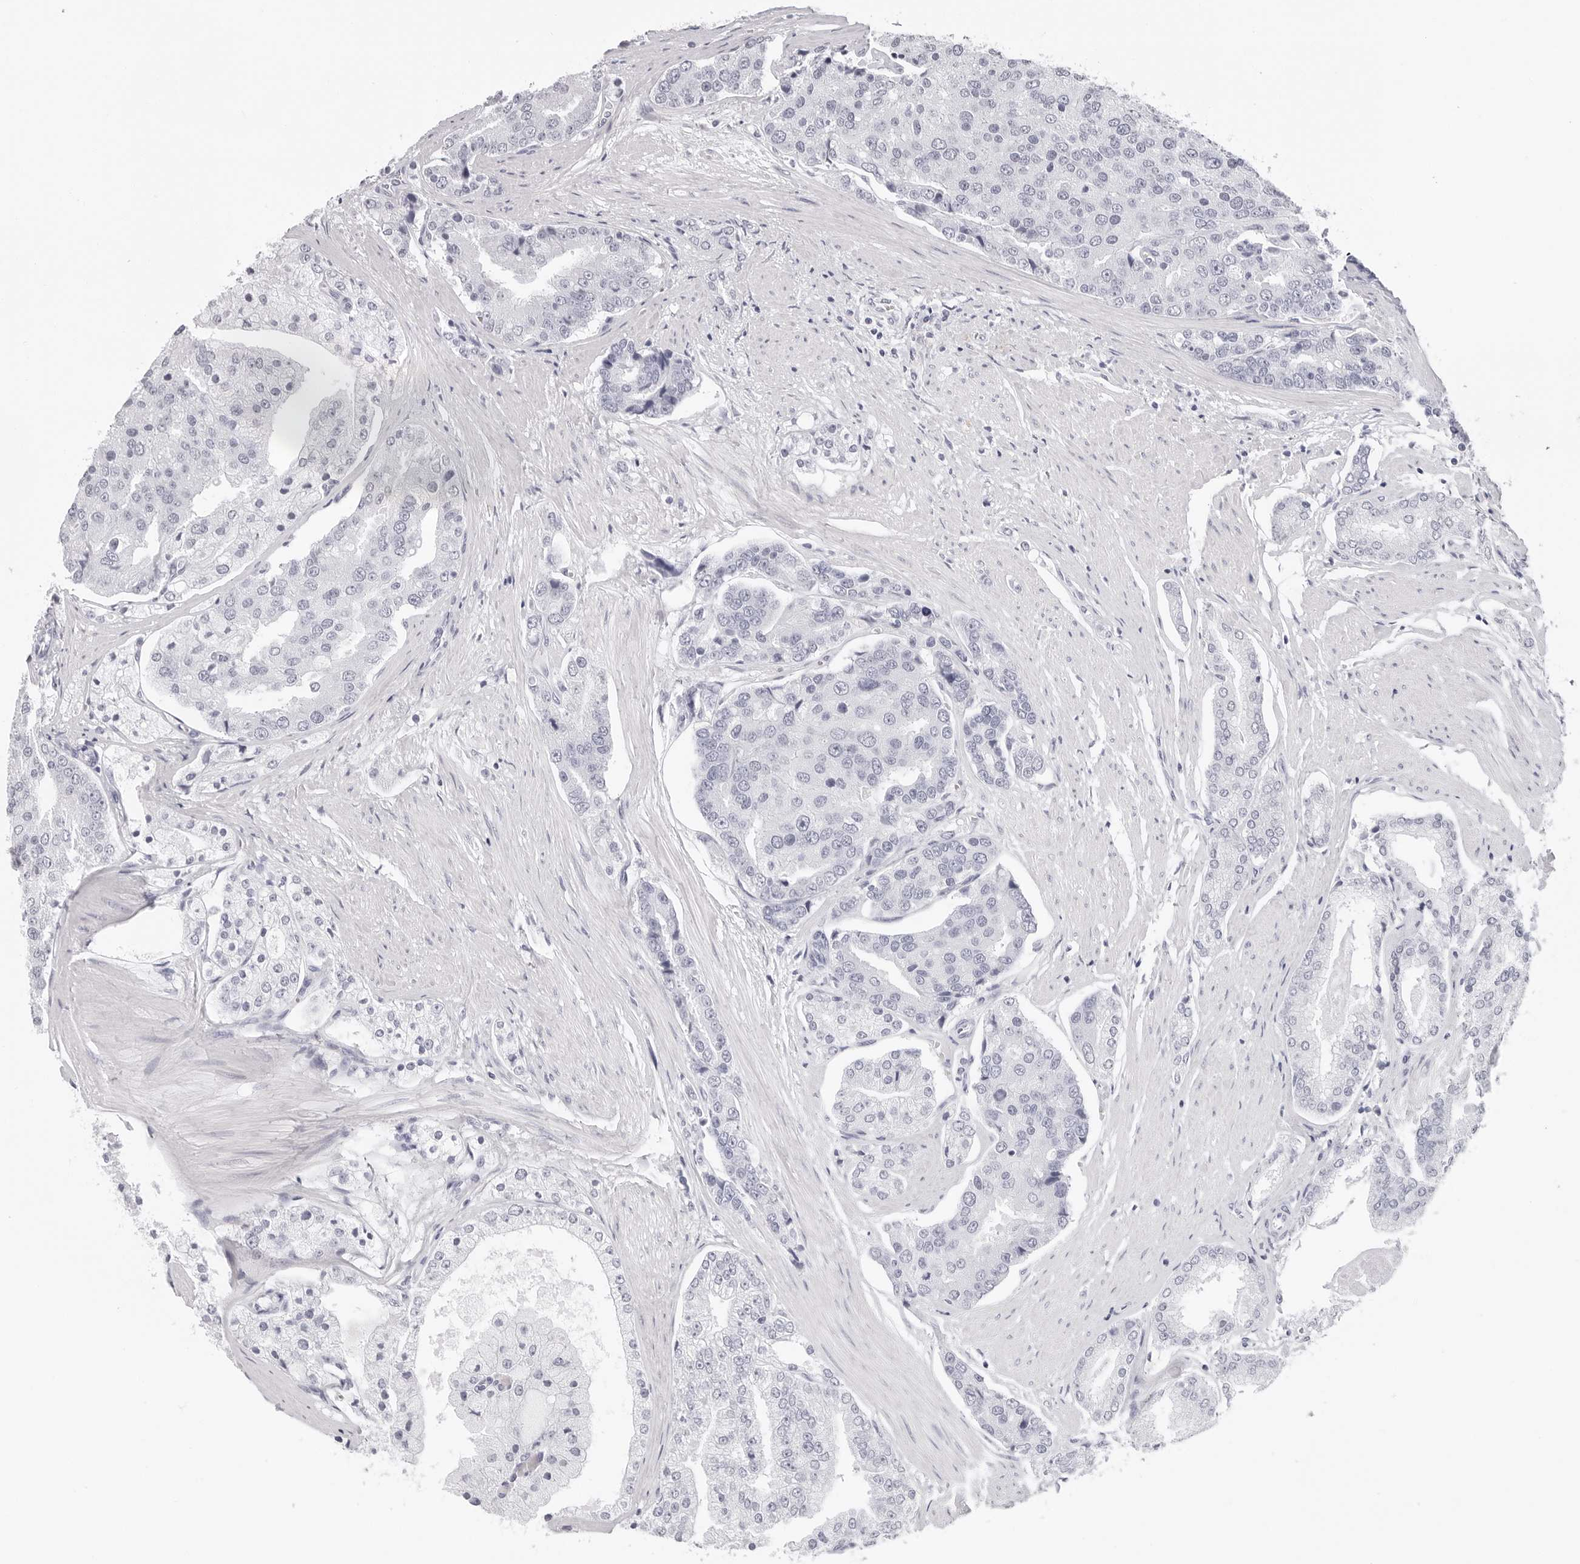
{"staining": {"intensity": "negative", "quantity": "none", "location": "none"}, "tissue": "prostate cancer", "cell_type": "Tumor cells", "image_type": "cancer", "snomed": [{"axis": "morphology", "description": "Adenocarcinoma, High grade"}, {"axis": "topography", "description": "Prostate"}], "caption": "A micrograph of prostate cancer stained for a protein reveals no brown staining in tumor cells.", "gene": "CST5", "patient": {"sex": "male", "age": 50}}